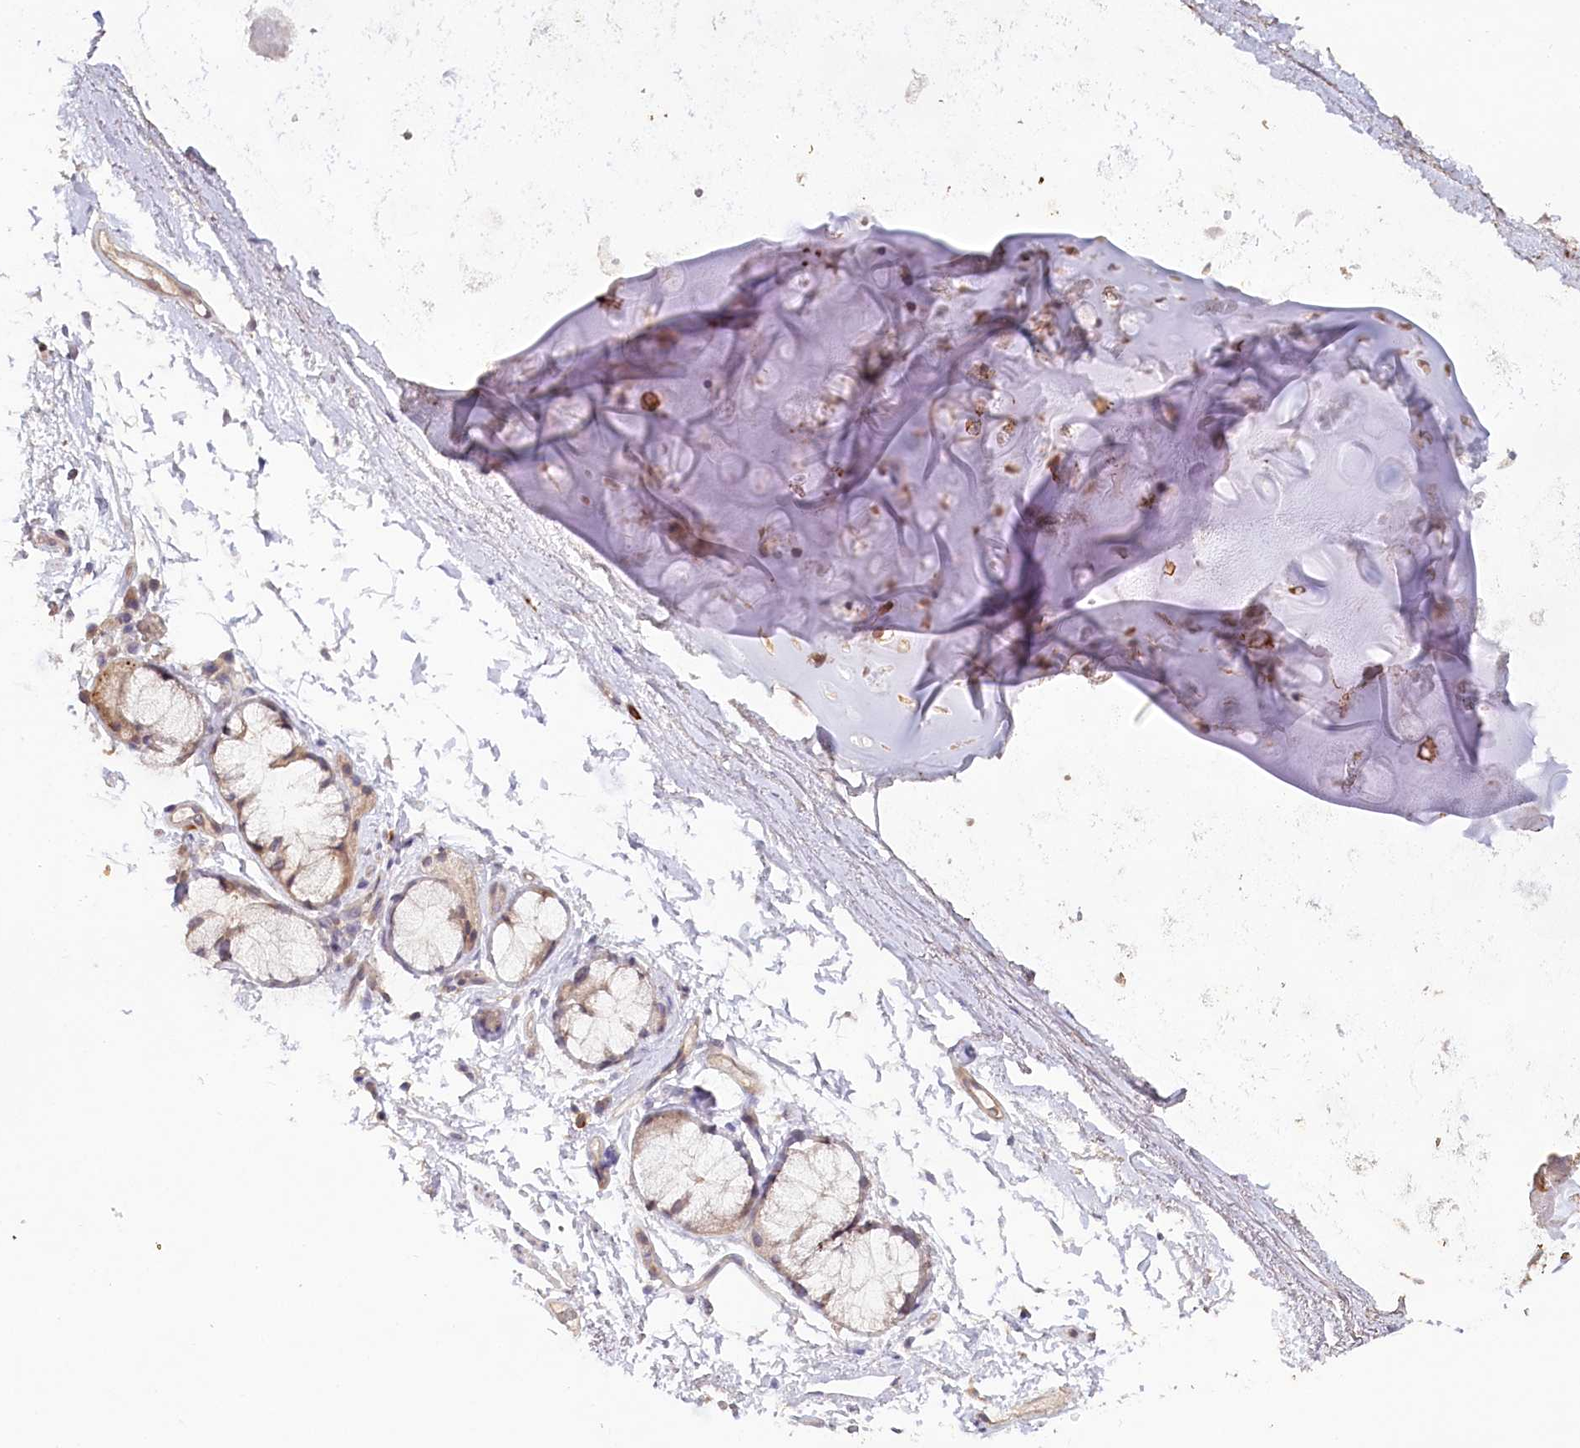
{"staining": {"intensity": "weak", "quantity": ">75%", "location": "cytoplasmic/membranous"}, "tissue": "adipose tissue", "cell_type": "Adipocytes", "image_type": "normal", "snomed": [{"axis": "morphology", "description": "Normal tissue, NOS"}, {"axis": "topography", "description": "Cartilage tissue"}, {"axis": "topography", "description": "Bronchus"}], "caption": "Unremarkable adipose tissue was stained to show a protein in brown. There is low levels of weak cytoplasmic/membranous staining in approximately >75% of adipocytes.", "gene": "IRAK1BP1", "patient": {"sex": "female", "age": 73}}